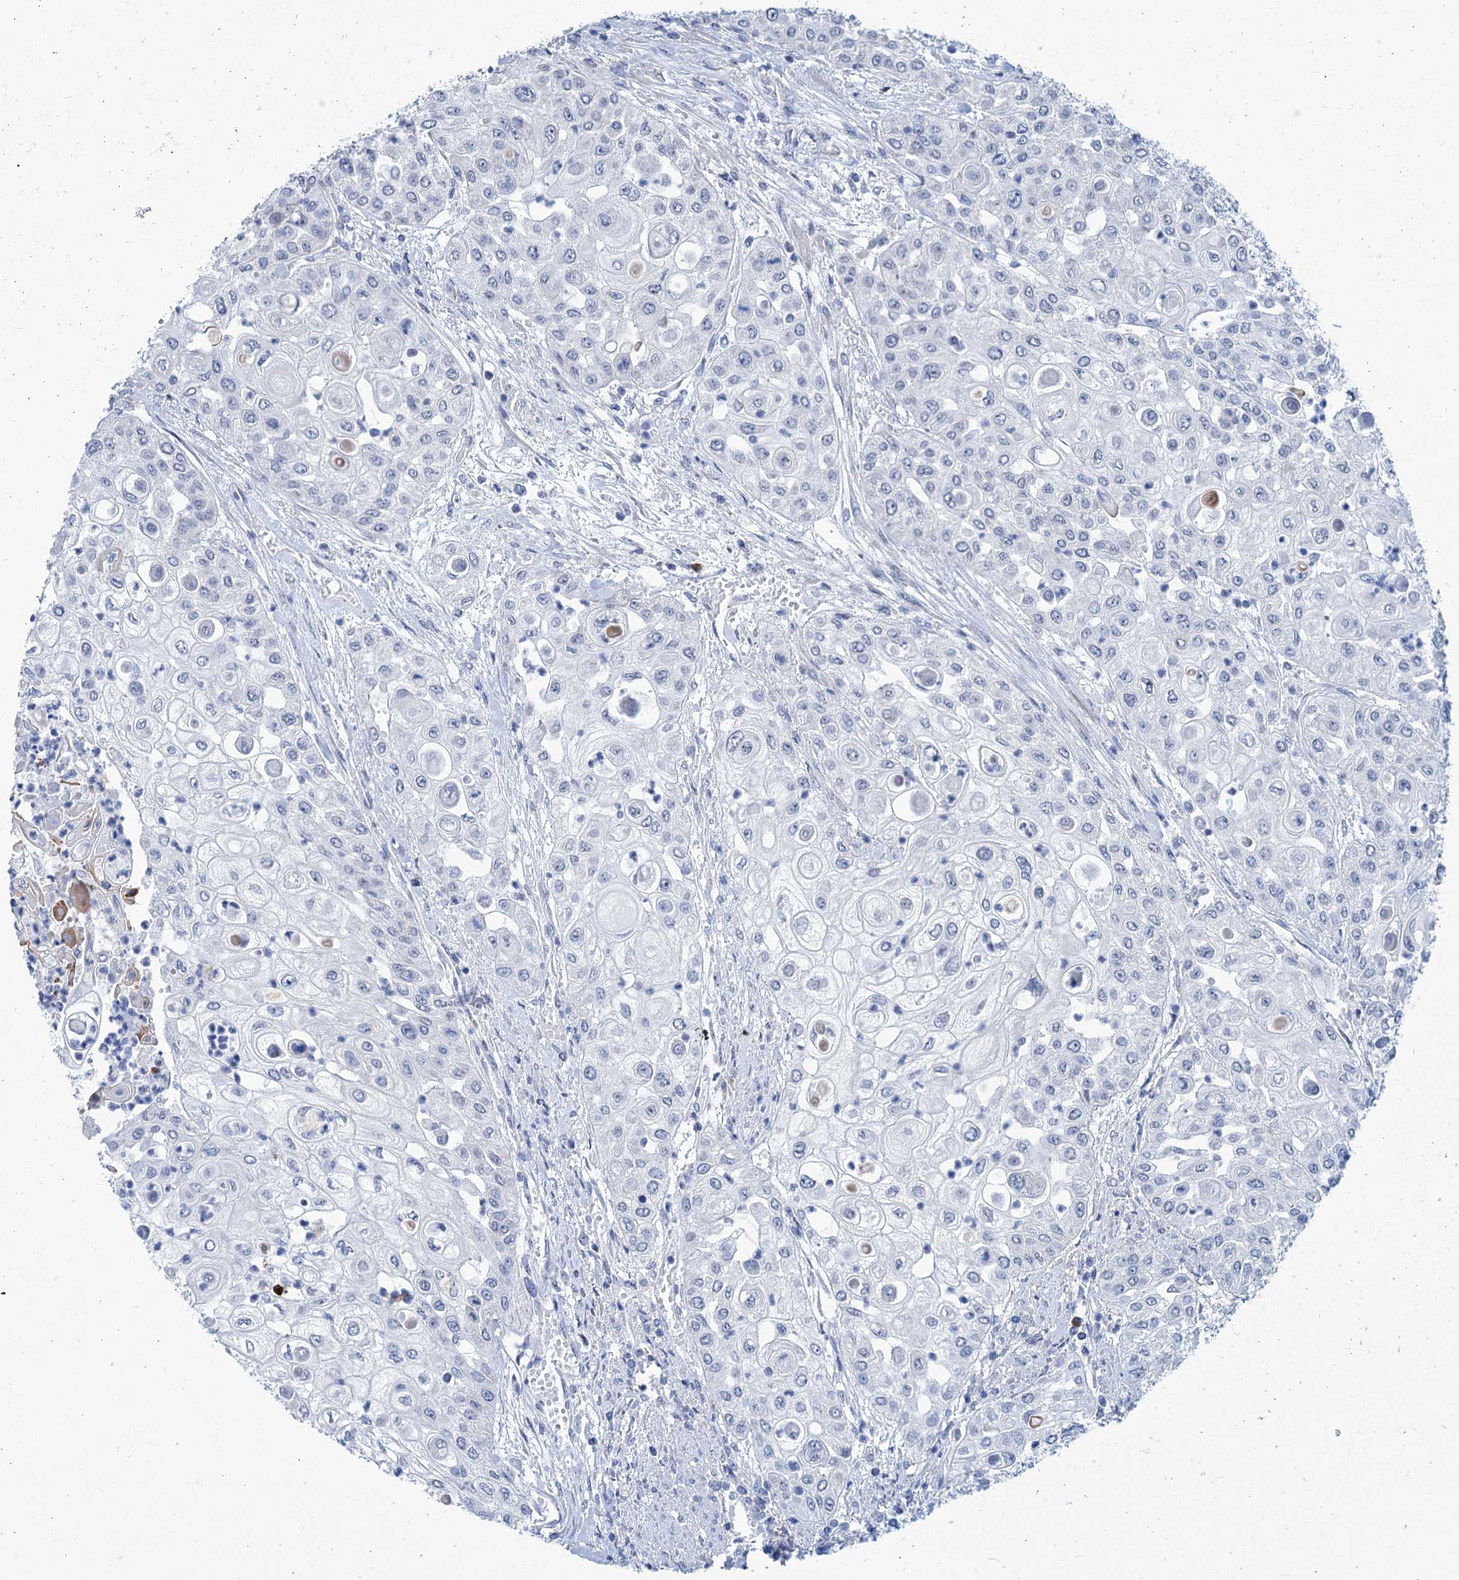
{"staining": {"intensity": "negative", "quantity": "none", "location": "none"}, "tissue": "urothelial cancer", "cell_type": "Tumor cells", "image_type": "cancer", "snomed": [{"axis": "morphology", "description": "Urothelial carcinoma, High grade"}, {"axis": "topography", "description": "Urinary bladder"}], "caption": "Immunohistochemistry micrograph of neoplastic tissue: human urothelial cancer stained with DAB demonstrates no significant protein staining in tumor cells. (DAB (3,3'-diaminobenzidine) immunohistochemistry (IHC) visualized using brightfield microscopy, high magnification).", "gene": "NEU3", "patient": {"sex": "female", "age": 79}}